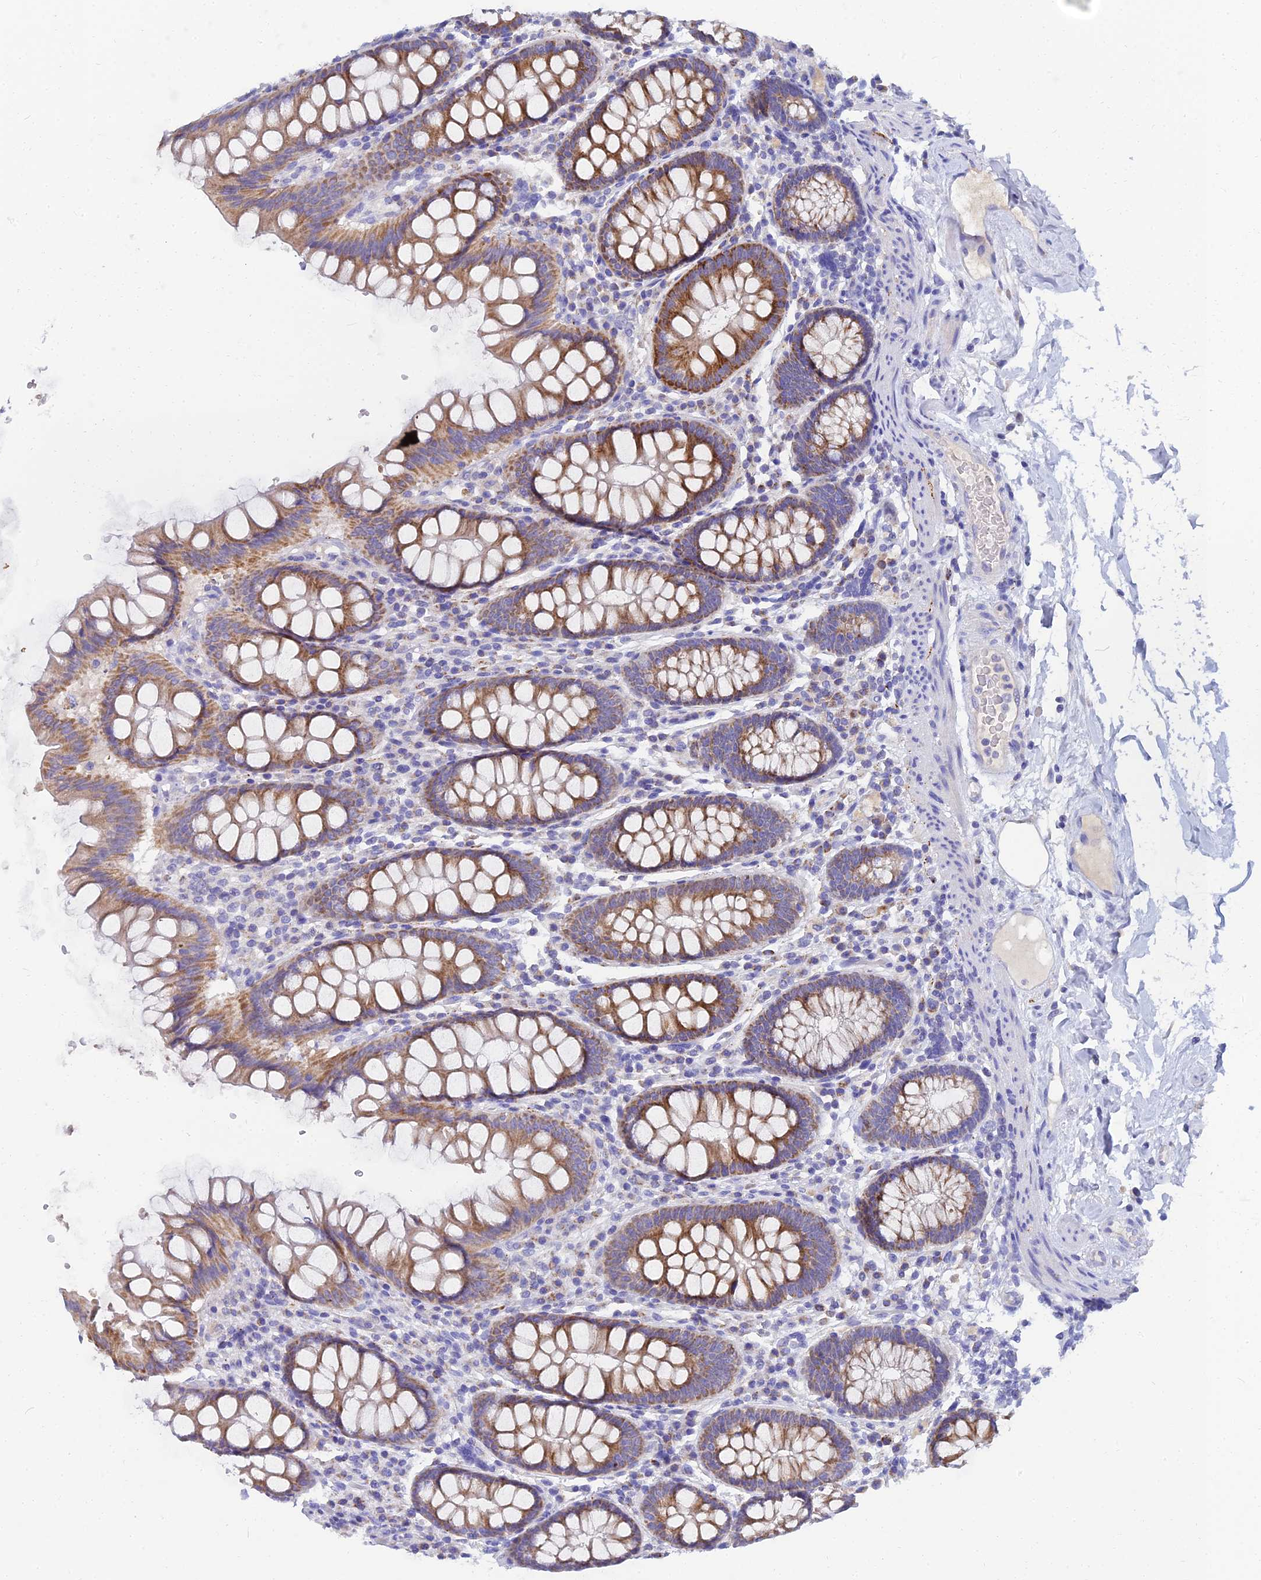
{"staining": {"intensity": "negative", "quantity": "none", "location": "none"}, "tissue": "colon", "cell_type": "Endothelial cells", "image_type": "normal", "snomed": [{"axis": "morphology", "description": "Normal tissue, NOS"}, {"axis": "topography", "description": "Colon"}], "caption": "IHC photomicrograph of unremarkable human colon stained for a protein (brown), which reveals no positivity in endothelial cells.", "gene": "NPY", "patient": {"sex": "female", "age": 79}}